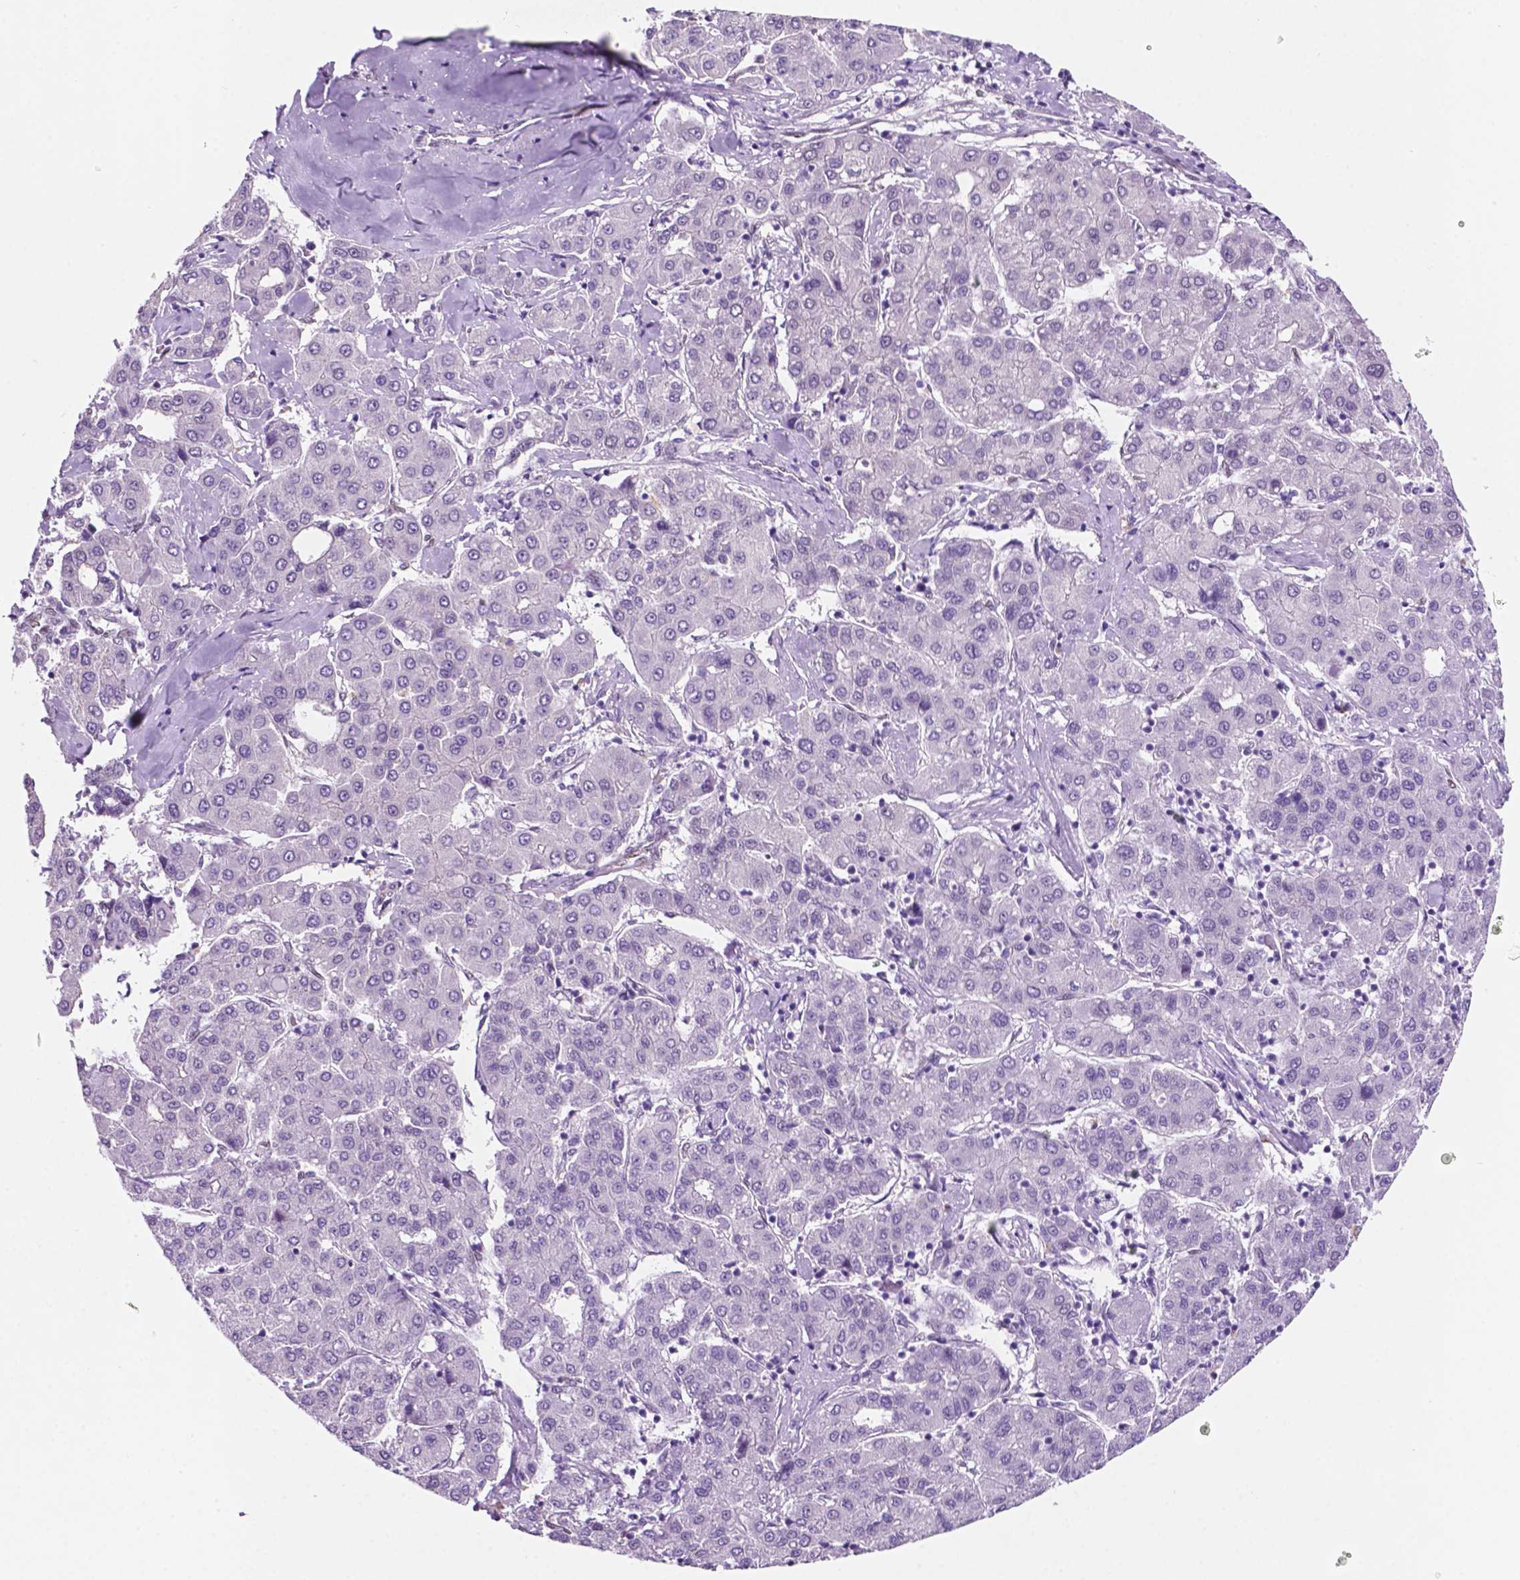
{"staining": {"intensity": "negative", "quantity": "none", "location": "none"}, "tissue": "liver cancer", "cell_type": "Tumor cells", "image_type": "cancer", "snomed": [{"axis": "morphology", "description": "Carcinoma, Hepatocellular, NOS"}, {"axis": "topography", "description": "Liver"}], "caption": "Protein analysis of liver cancer shows no significant positivity in tumor cells.", "gene": "ERF", "patient": {"sex": "male", "age": 65}}